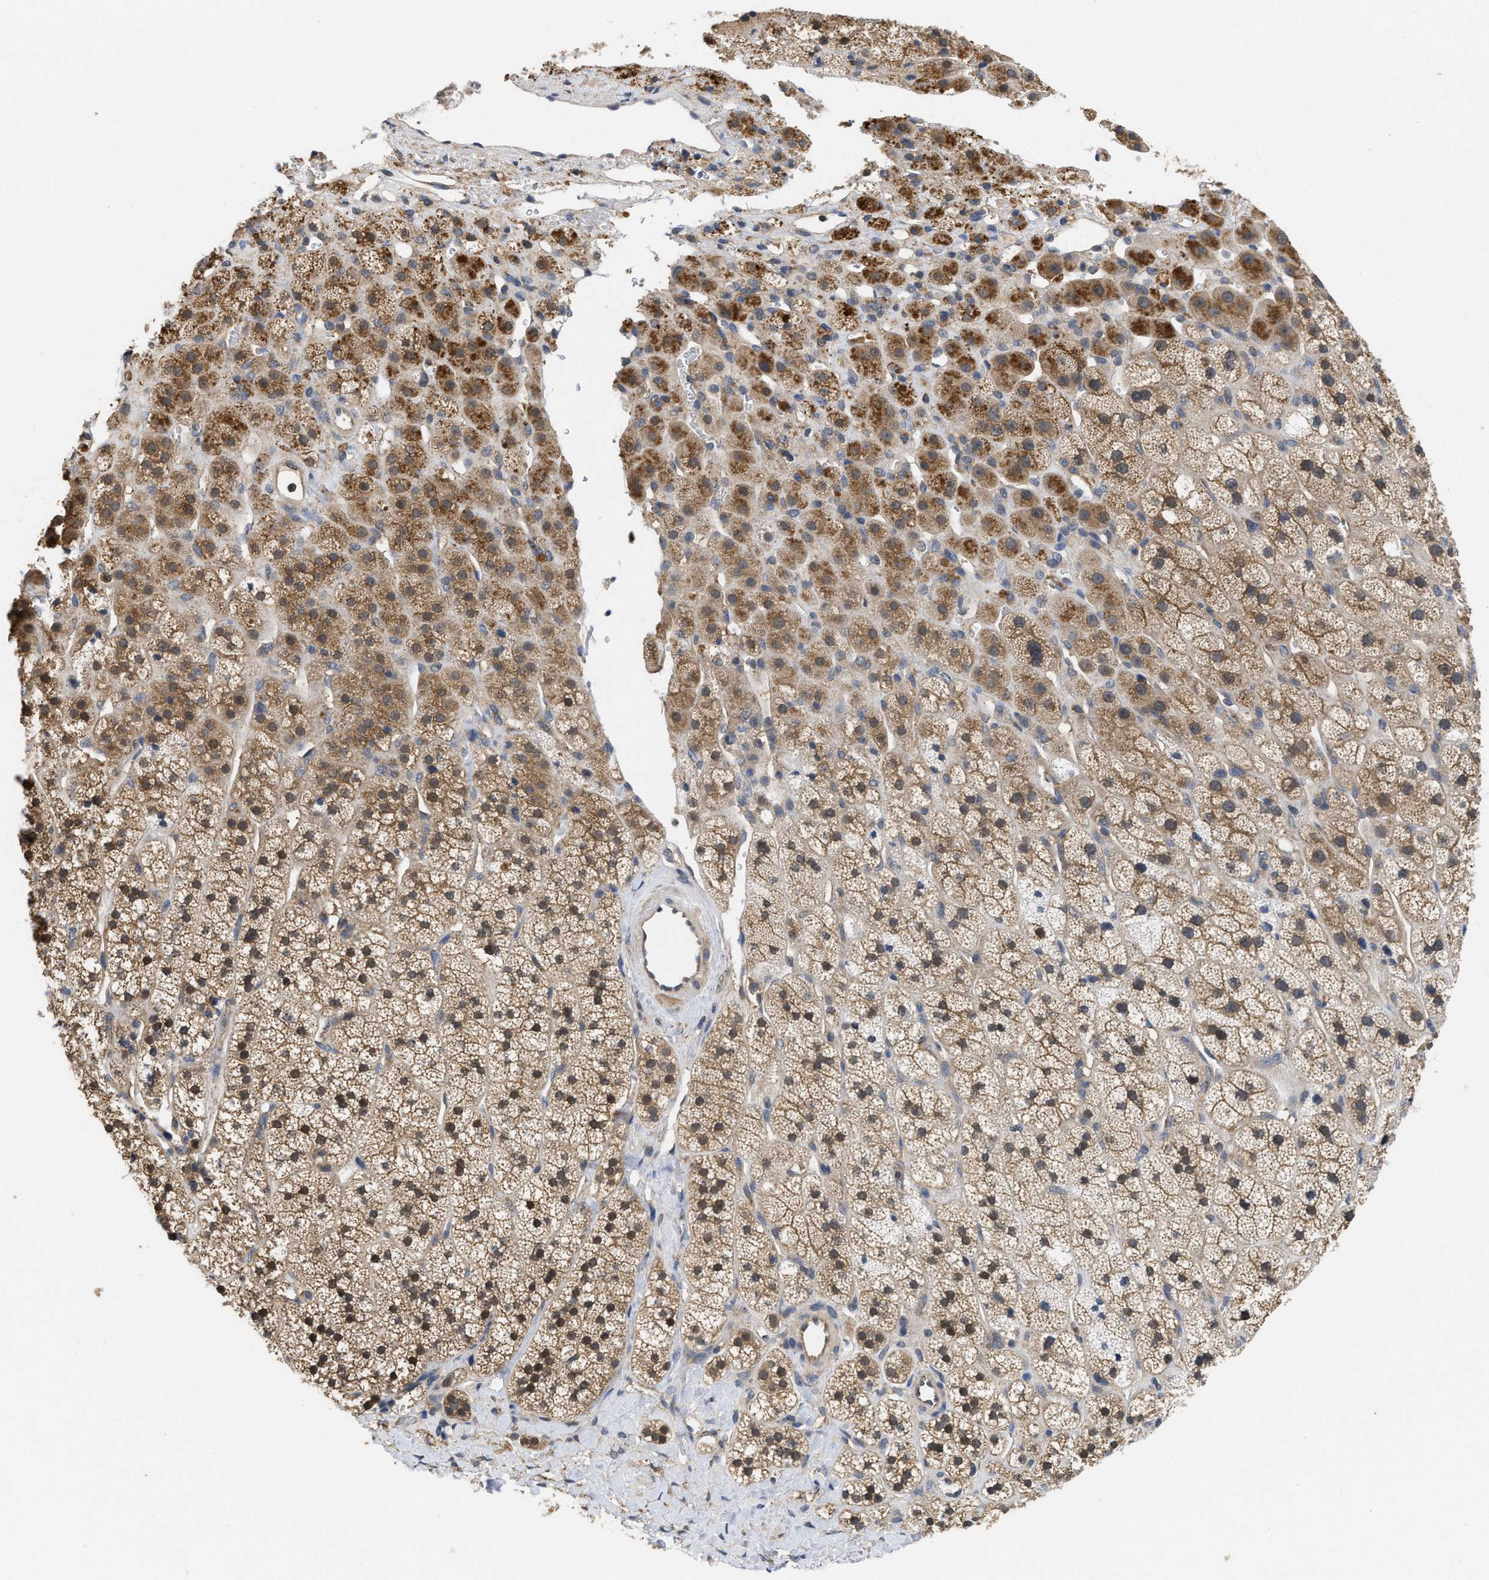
{"staining": {"intensity": "moderate", "quantity": ">75%", "location": "cytoplasmic/membranous"}, "tissue": "adrenal gland", "cell_type": "Glandular cells", "image_type": "normal", "snomed": [{"axis": "morphology", "description": "Normal tissue, NOS"}, {"axis": "topography", "description": "Adrenal gland"}], "caption": "IHC of normal adrenal gland reveals medium levels of moderate cytoplasmic/membranous expression in approximately >75% of glandular cells.", "gene": "RNF216", "patient": {"sex": "male", "age": 56}}